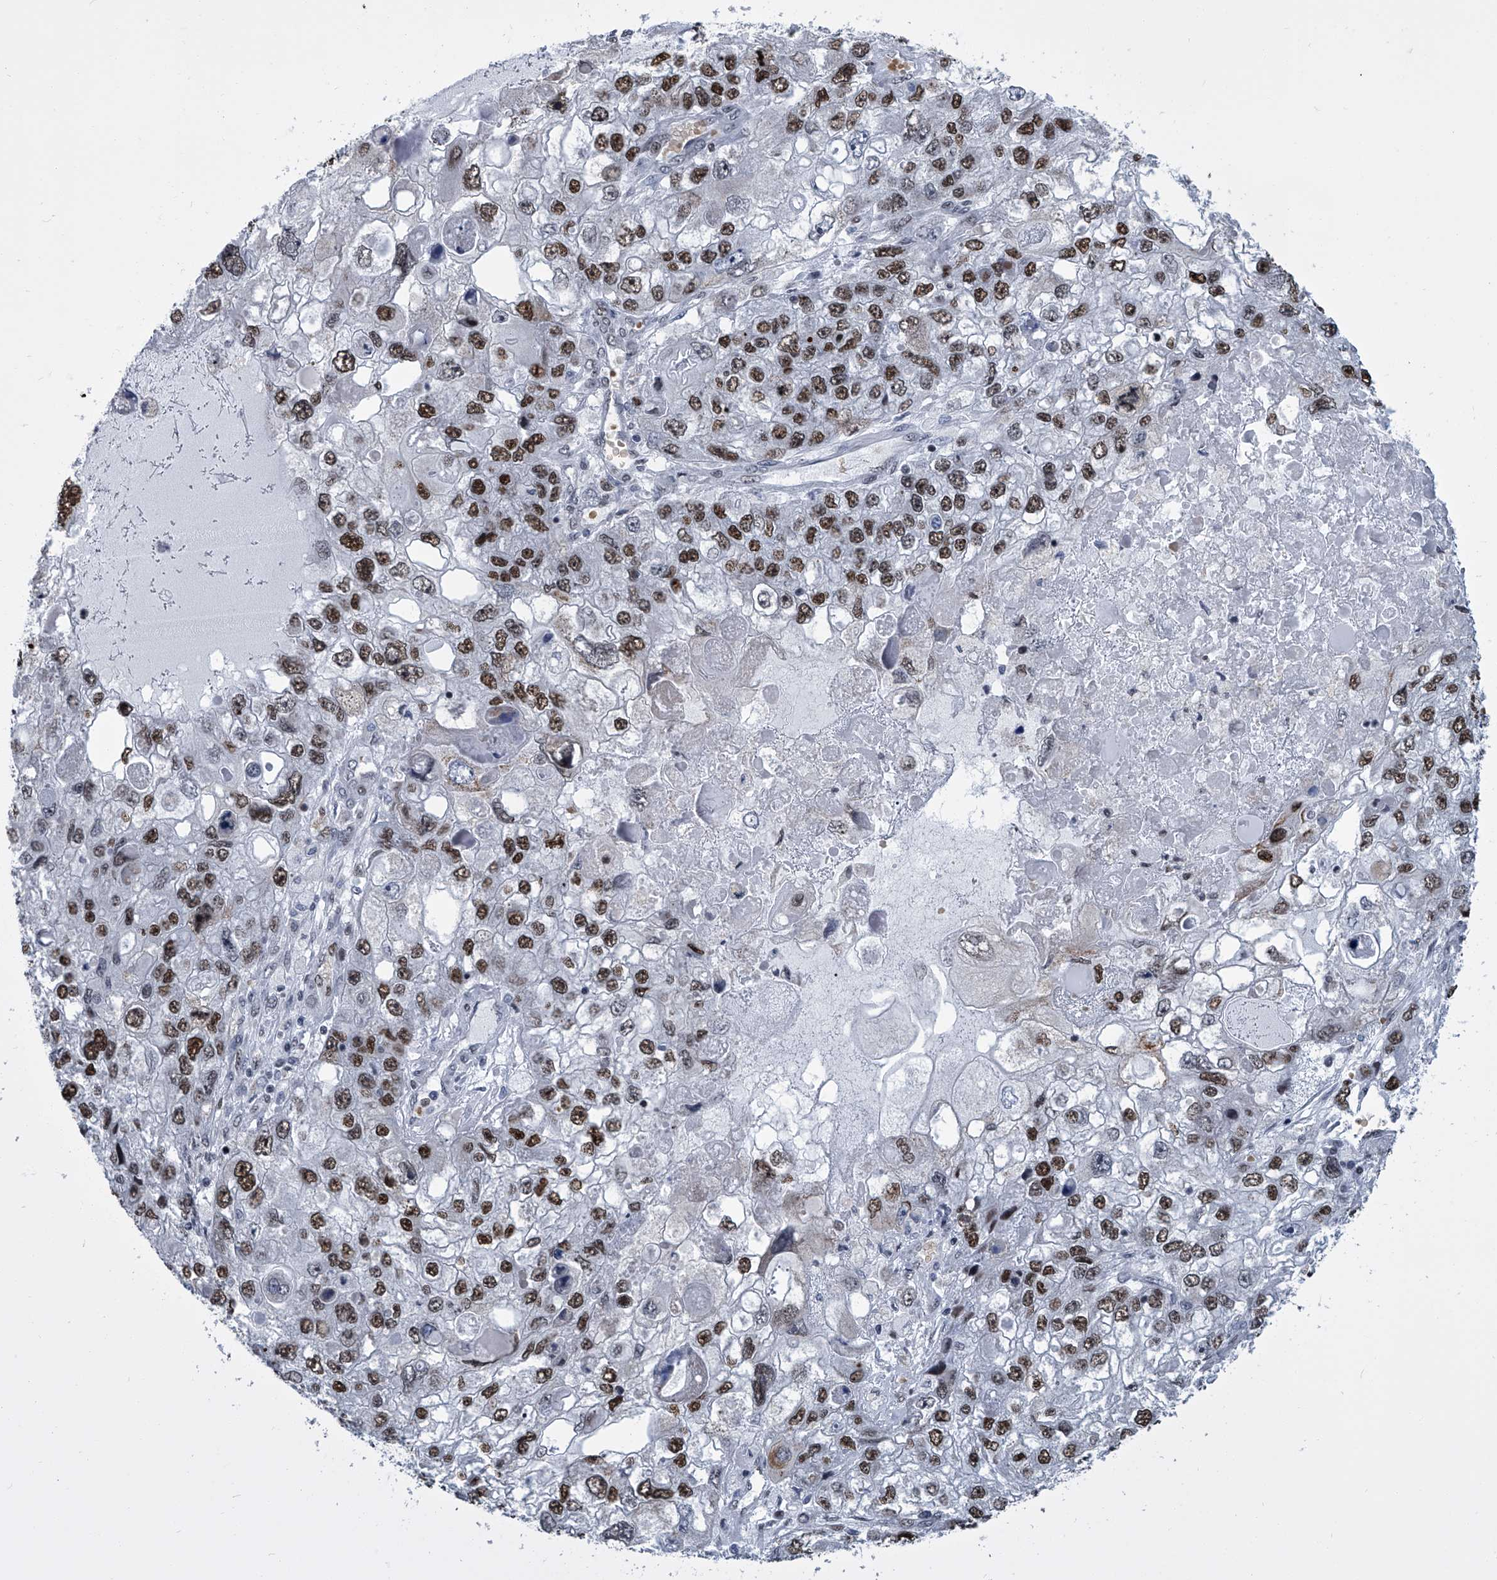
{"staining": {"intensity": "strong", "quantity": ">75%", "location": "nuclear"}, "tissue": "endometrial cancer", "cell_type": "Tumor cells", "image_type": "cancer", "snomed": [{"axis": "morphology", "description": "Adenocarcinoma, NOS"}, {"axis": "topography", "description": "Endometrium"}], "caption": "Immunohistochemistry staining of endometrial adenocarcinoma, which shows high levels of strong nuclear expression in about >75% of tumor cells indicating strong nuclear protein expression. The staining was performed using DAB (brown) for protein detection and nuclei were counterstained in hematoxylin (blue).", "gene": "SIM2", "patient": {"sex": "female", "age": 49}}